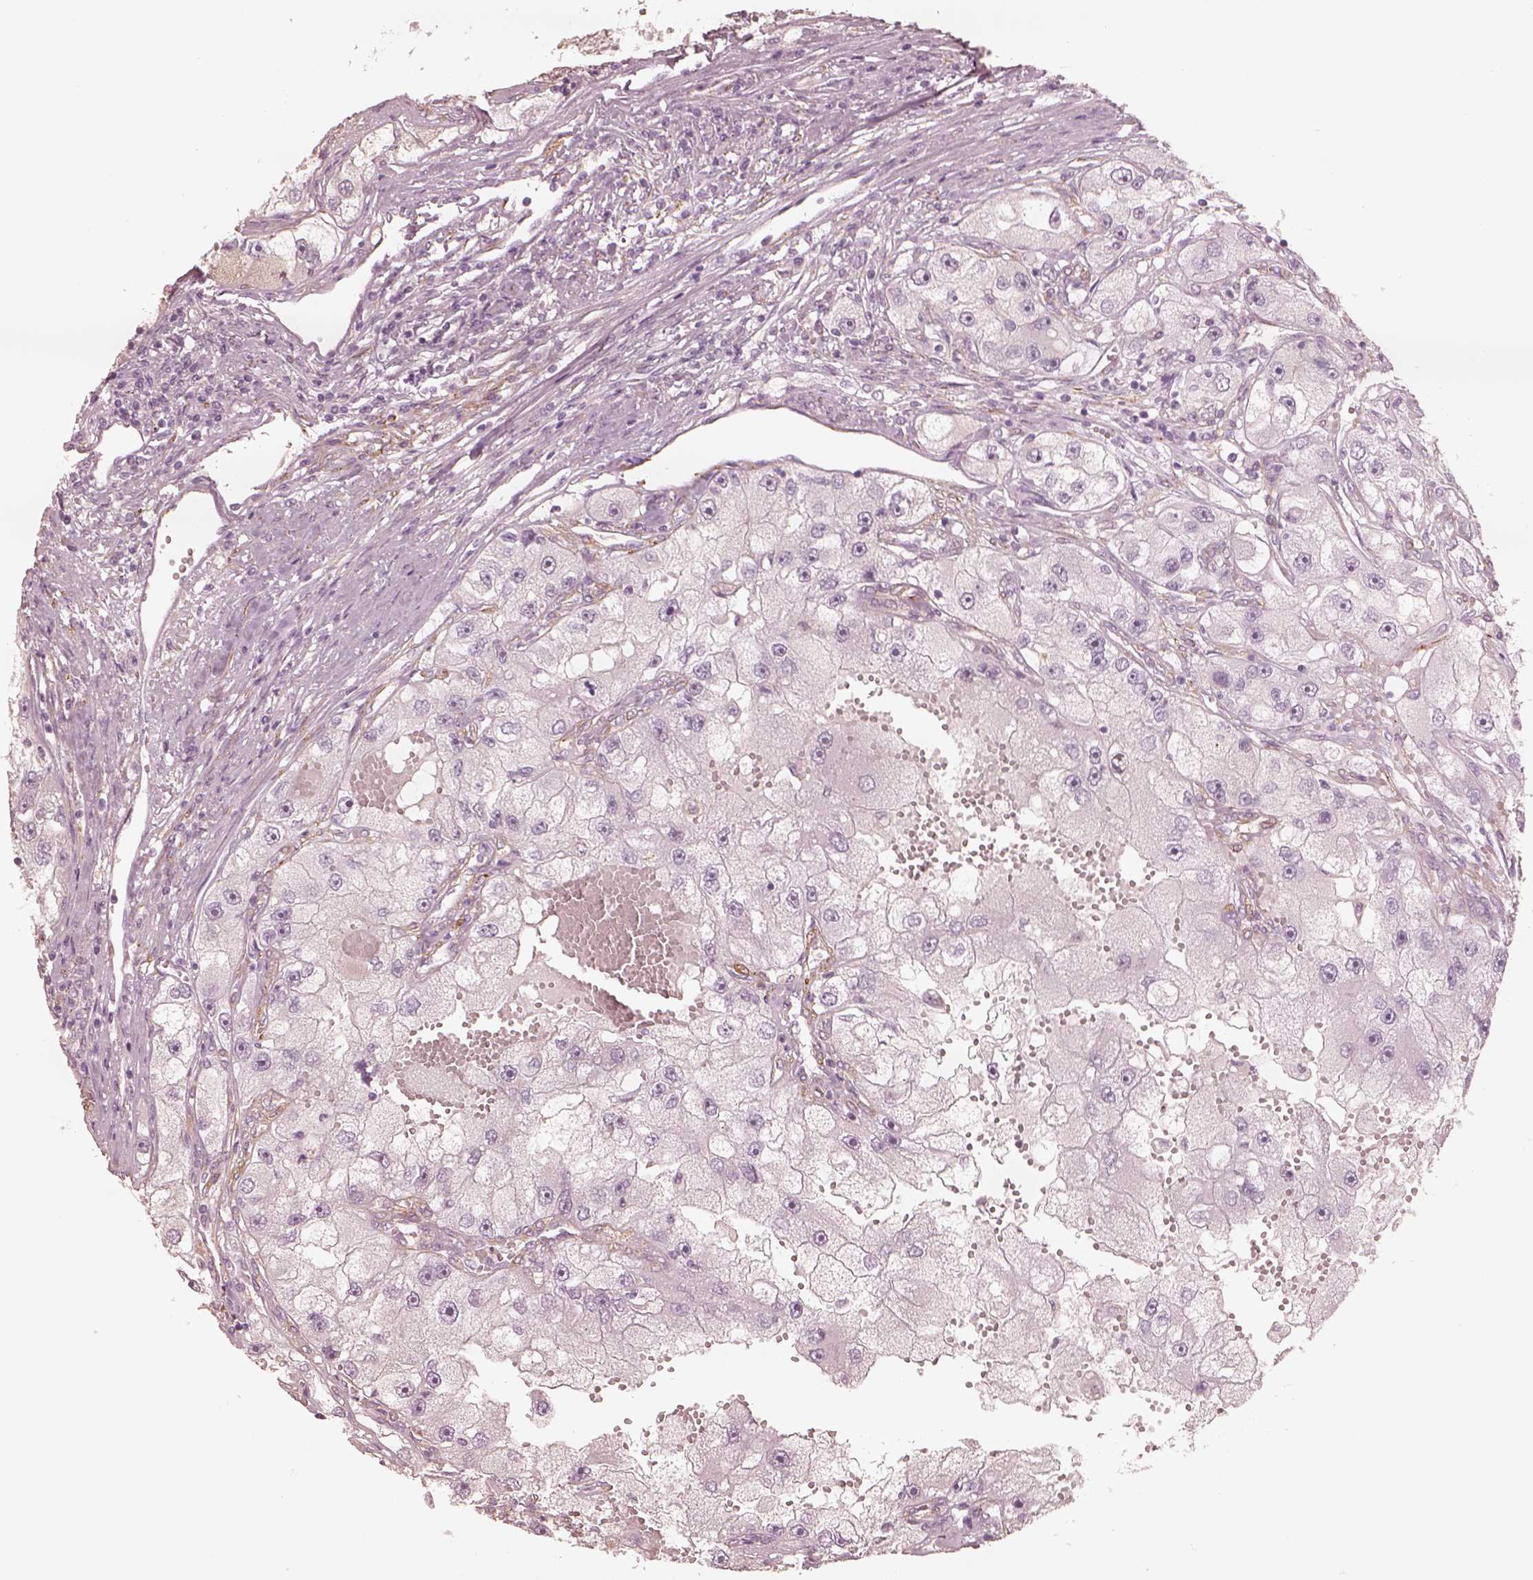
{"staining": {"intensity": "negative", "quantity": "none", "location": "none"}, "tissue": "renal cancer", "cell_type": "Tumor cells", "image_type": "cancer", "snomed": [{"axis": "morphology", "description": "Adenocarcinoma, NOS"}, {"axis": "topography", "description": "Kidney"}], "caption": "Immunohistochemical staining of renal cancer exhibits no significant expression in tumor cells.", "gene": "DNAAF9", "patient": {"sex": "male", "age": 63}}